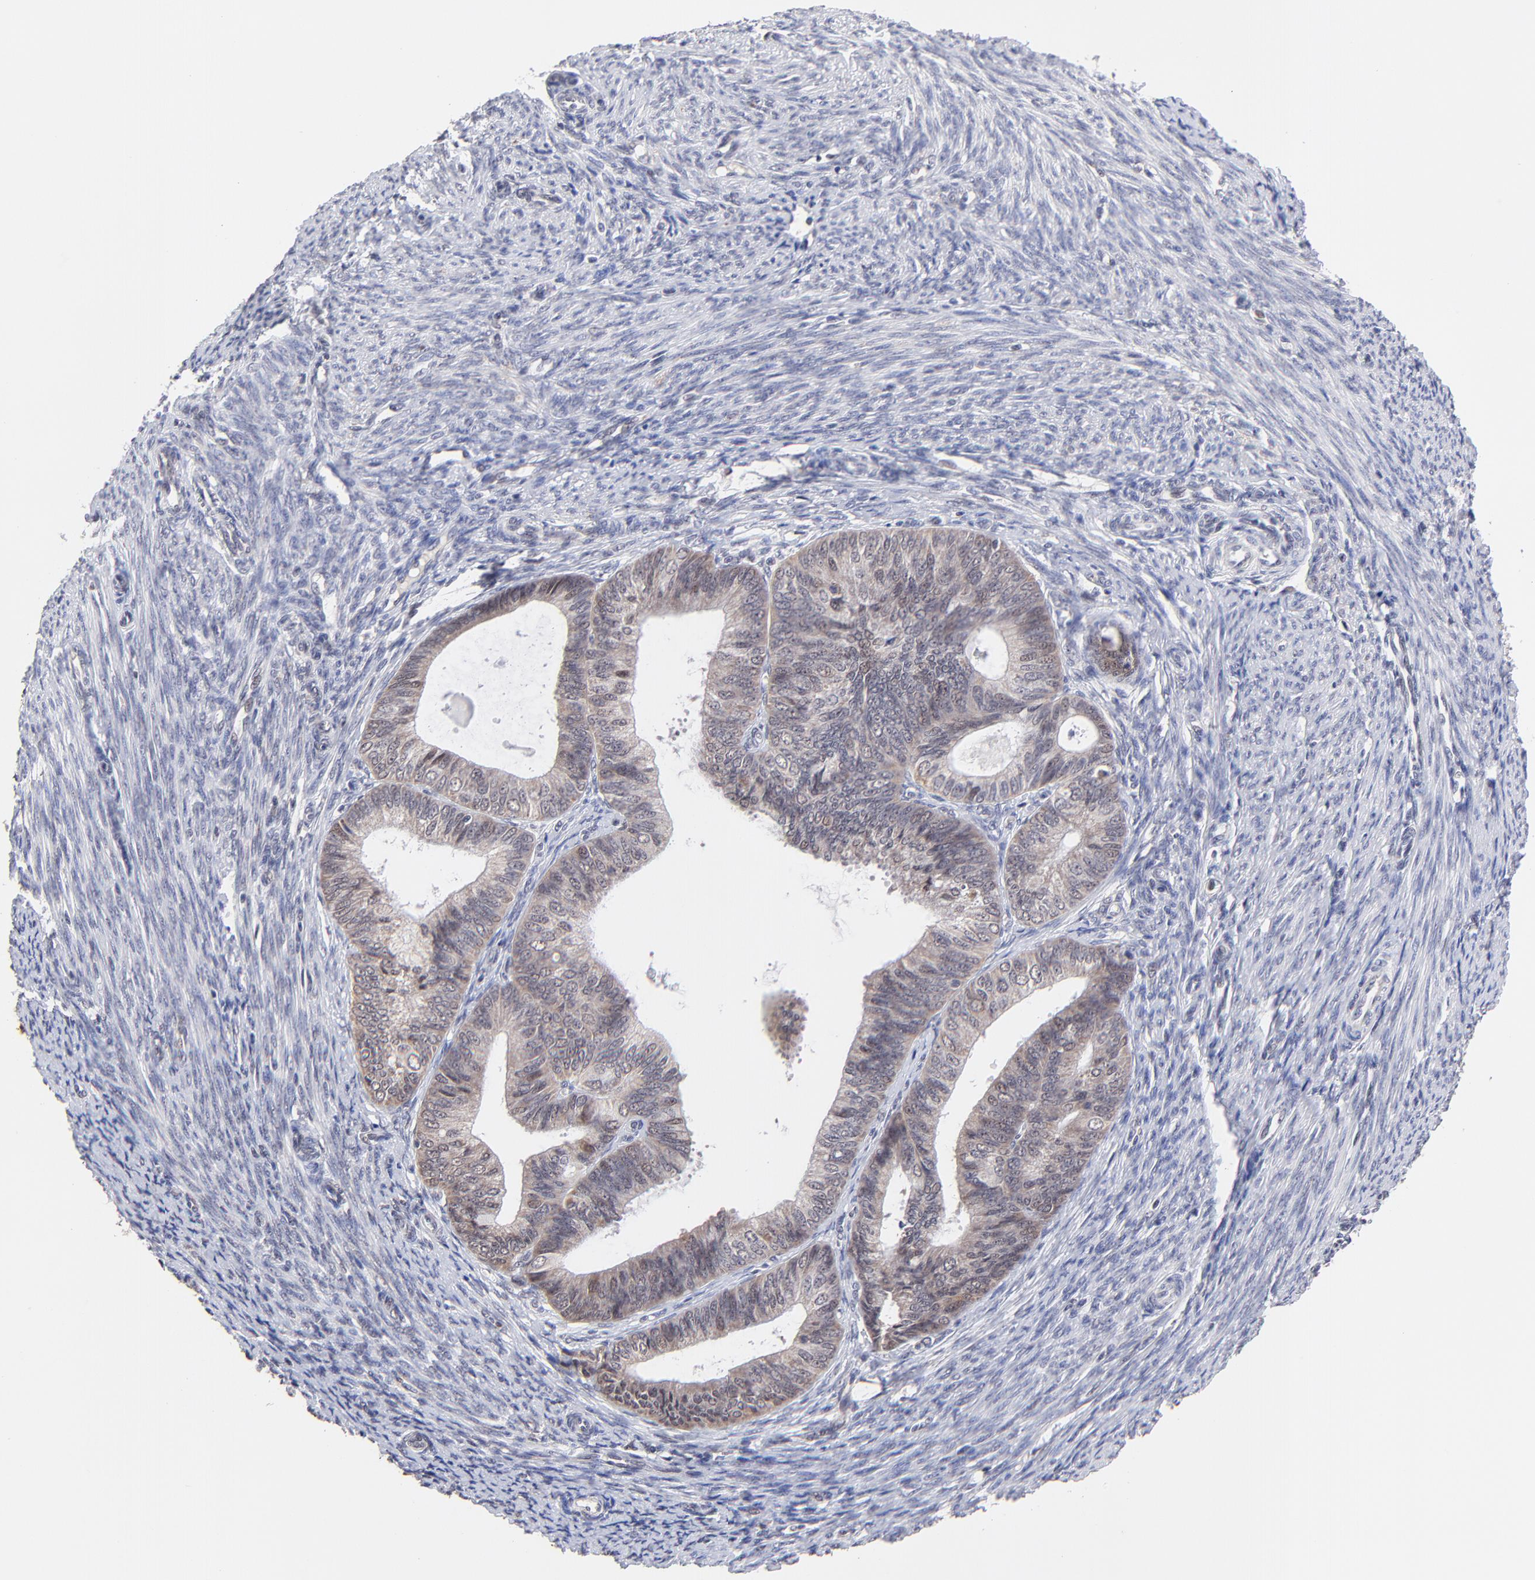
{"staining": {"intensity": "moderate", "quantity": ">75%", "location": "cytoplasmic/membranous,nuclear"}, "tissue": "endometrial cancer", "cell_type": "Tumor cells", "image_type": "cancer", "snomed": [{"axis": "morphology", "description": "Adenocarcinoma, NOS"}, {"axis": "topography", "description": "Endometrium"}], "caption": "Immunohistochemical staining of endometrial cancer demonstrates medium levels of moderate cytoplasmic/membranous and nuclear protein positivity in approximately >75% of tumor cells. Using DAB (brown) and hematoxylin (blue) stains, captured at high magnification using brightfield microscopy.", "gene": "ZNF670", "patient": {"sex": "female", "age": 63}}